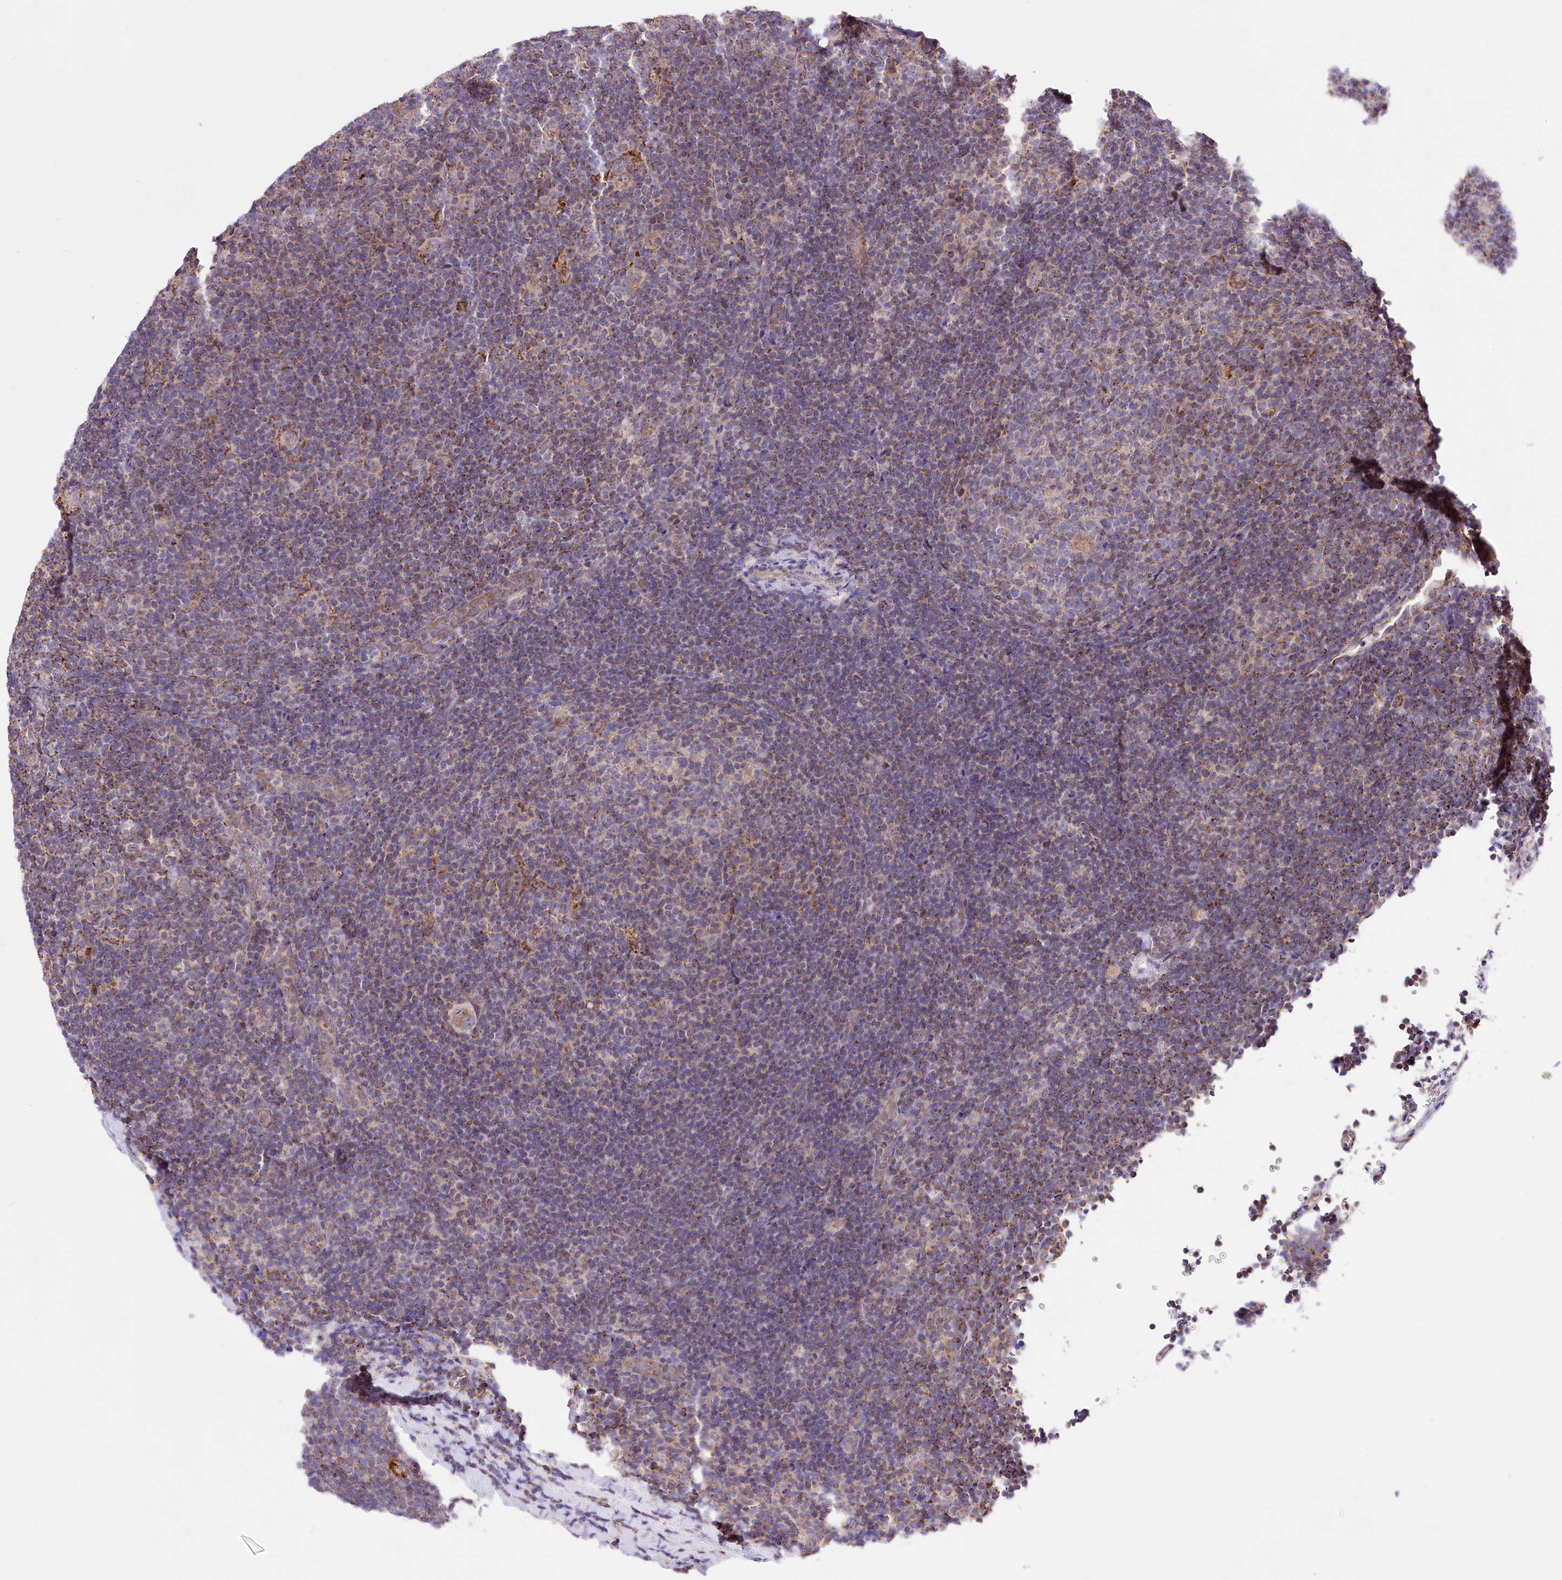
{"staining": {"intensity": "weak", "quantity": ">75%", "location": "cytoplasmic/membranous"}, "tissue": "lymphoma", "cell_type": "Tumor cells", "image_type": "cancer", "snomed": [{"axis": "morphology", "description": "Hodgkin's disease, NOS"}, {"axis": "topography", "description": "Lymph node"}], "caption": "Tumor cells reveal low levels of weak cytoplasmic/membranous positivity in about >75% of cells in human lymphoma.", "gene": "ATE1", "patient": {"sex": "female", "age": 57}}